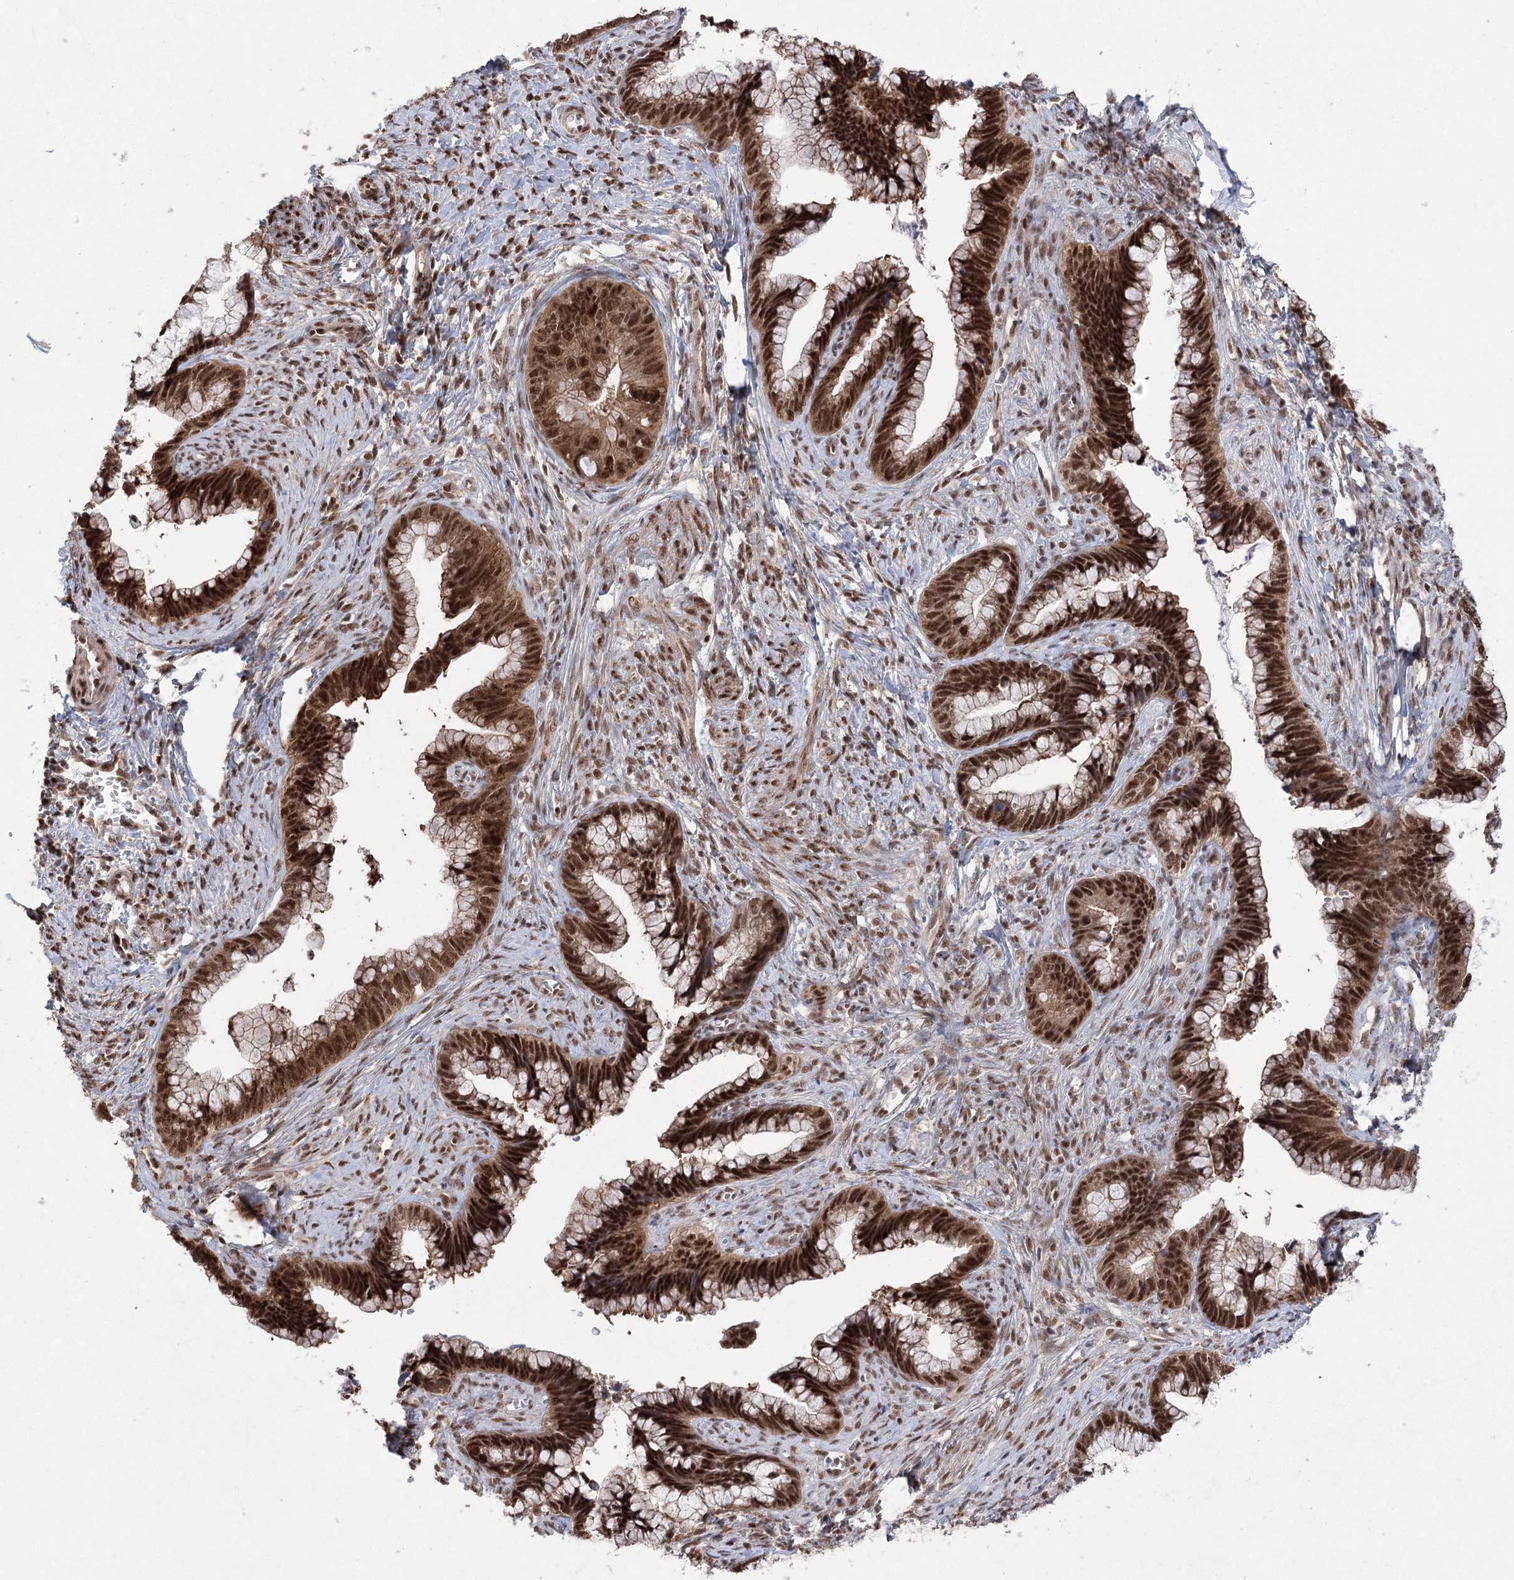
{"staining": {"intensity": "strong", "quantity": ">75%", "location": "nuclear"}, "tissue": "cervical cancer", "cell_type": "Tumor cells", "image_type": "cancer", "snomed": [{"axis": "morphology", "description": "Adenocarcinoma, NOS"}, {"axis": "topography", "description": "Cervix"}], "caption": "This image displays immunohistochemistry (IHC) staining of human cervical cancer, with high strong nuclear expression in approximately >75% of tumor cells.", "gene": "ZCCHC8", "patient": {"sex": "female", "age": 44}}